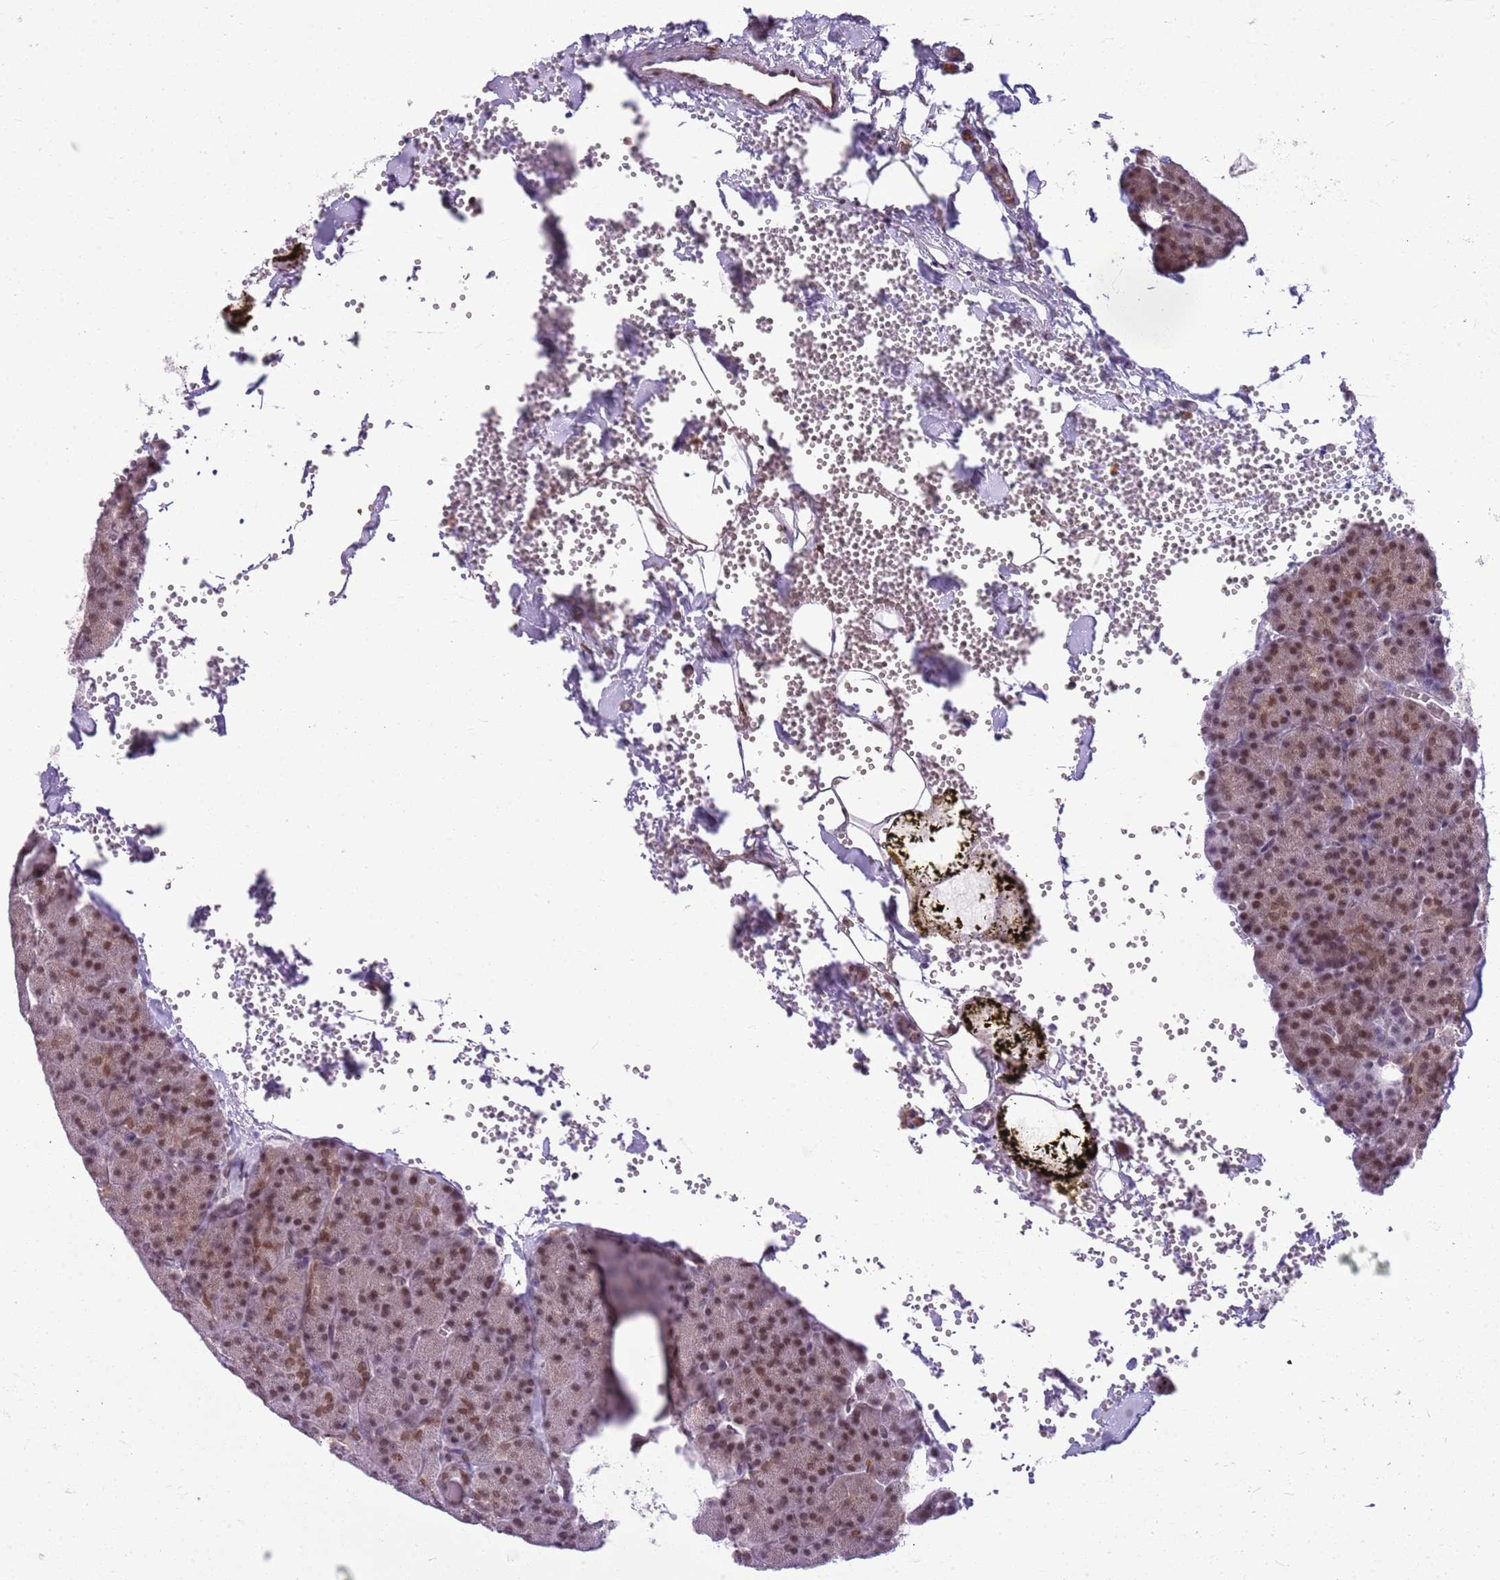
{"staining": {"intensity": "moderate", "quantity": "25%-75%", "location": "nuclear"}, "tissue": "pancreas", "cell_type": "Exocrine glandular cells", "image_type": "normal", "snomed": [{"axis": "morphology", "description": "Normal tissue, NOS"}, {"axis": "morphology", "description": "Carcinoid, malignant, NOS"}, {"axis": "topography", "description": "Pancreas"}], "caption": "DAB (3,3'-diaminobenzidine) immunohistochemical staining of benign human pancreas shows moderate nuclear protein positivity in about 25%-75% of exocrine glandular cells.", "gene": "DHX32", "patient": {"sex": "female", "age": 35}}